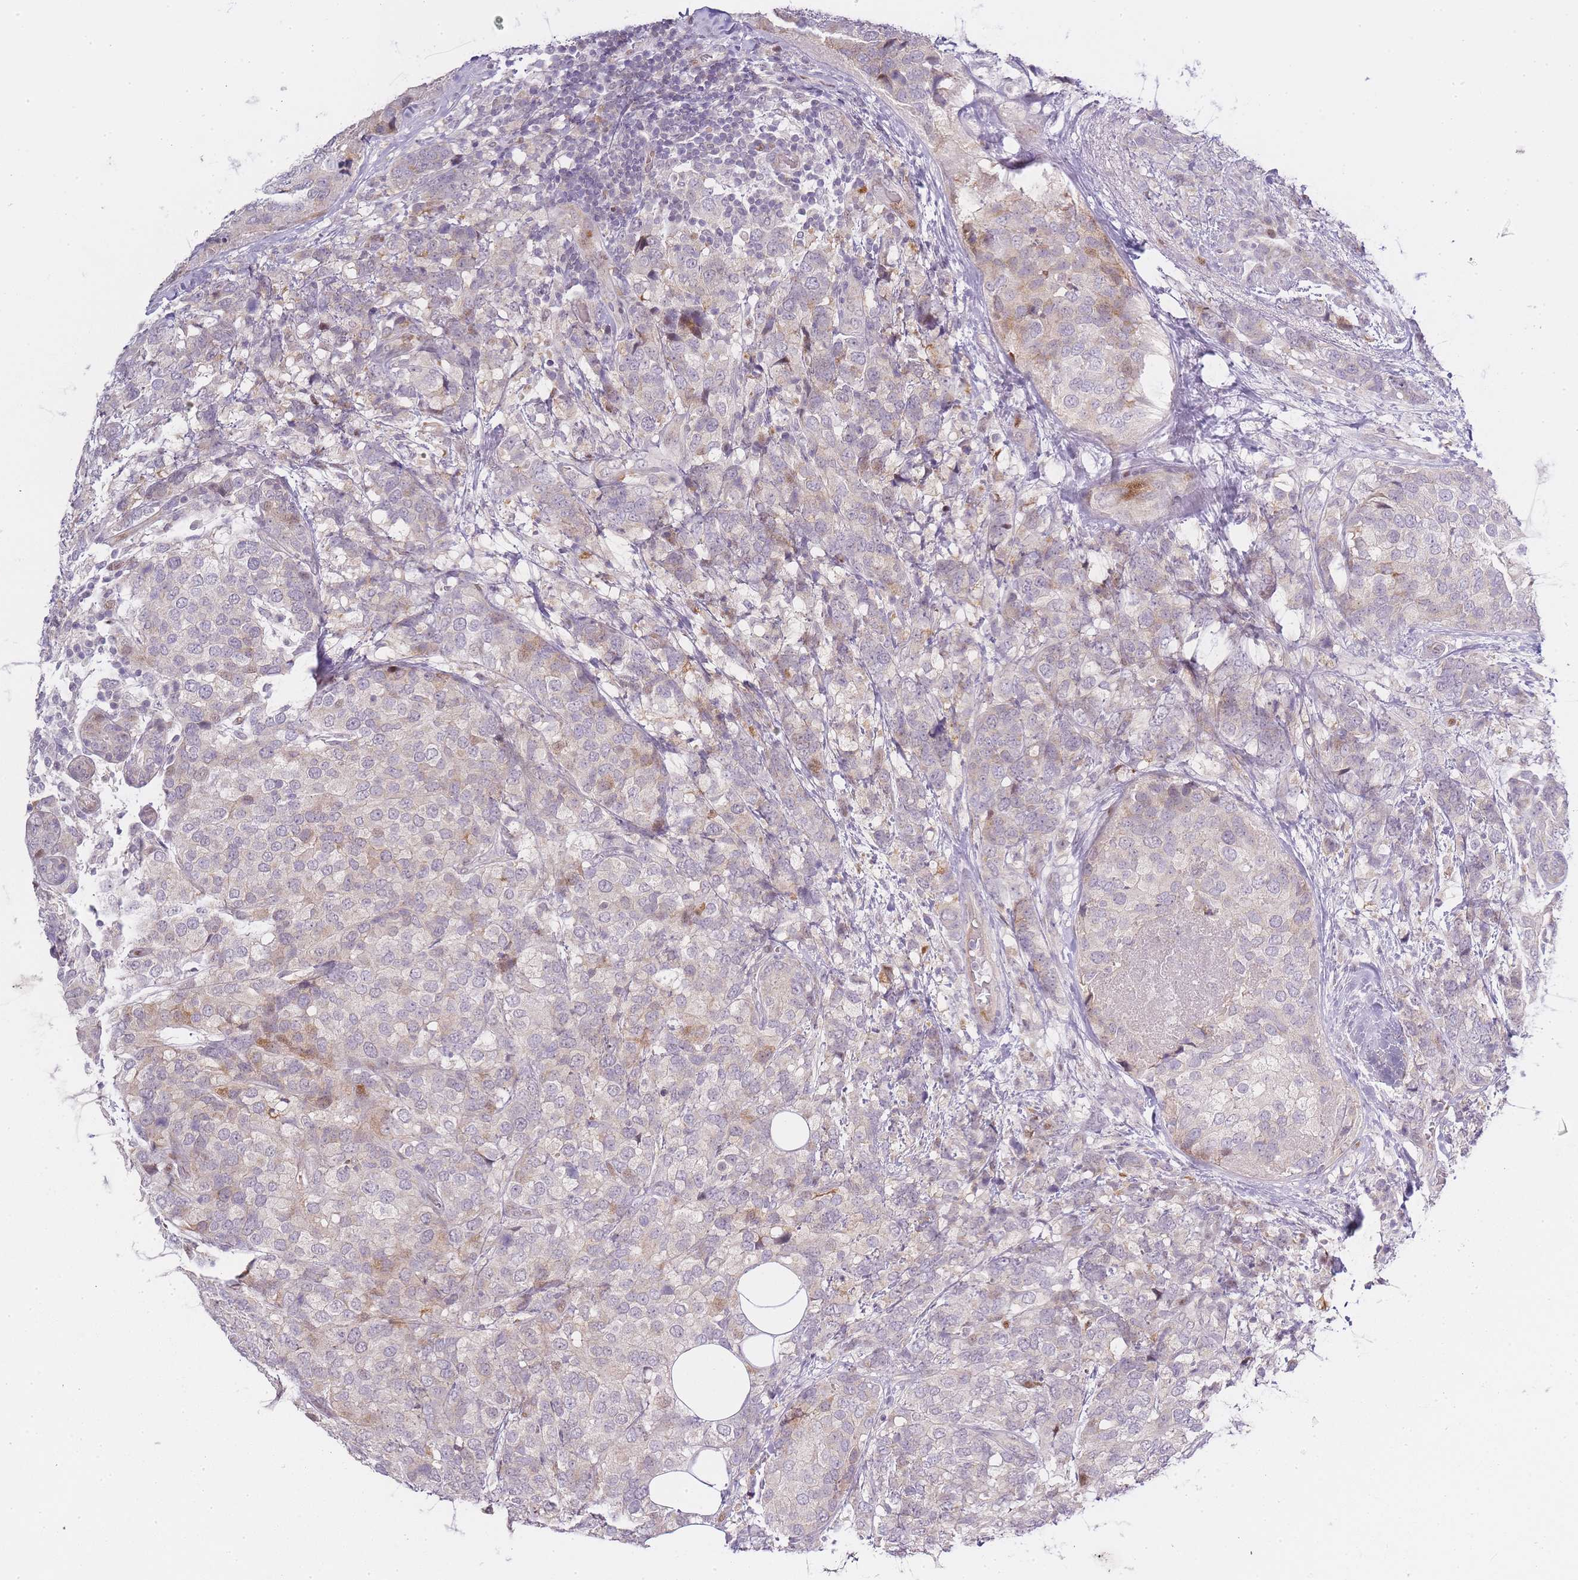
{"staining": {"intensity": "weak", "quantity": "<25%", "location": "cytoplasmic/membranous"}, "tissue": "breast cancer", "cell_type": "Tumor cells", "image_type": "cancer", "snomed": [{"axis": "morphology", "description": "Lobular carcinoma"}, {"axis": "topography", "description": "Breast"}], "caption": "Image shows no significant protein expression in tumor cells of lobular carcinoma (breast).", "gene": "OGG1", "patient": {"sex": "female", "age": 59}}